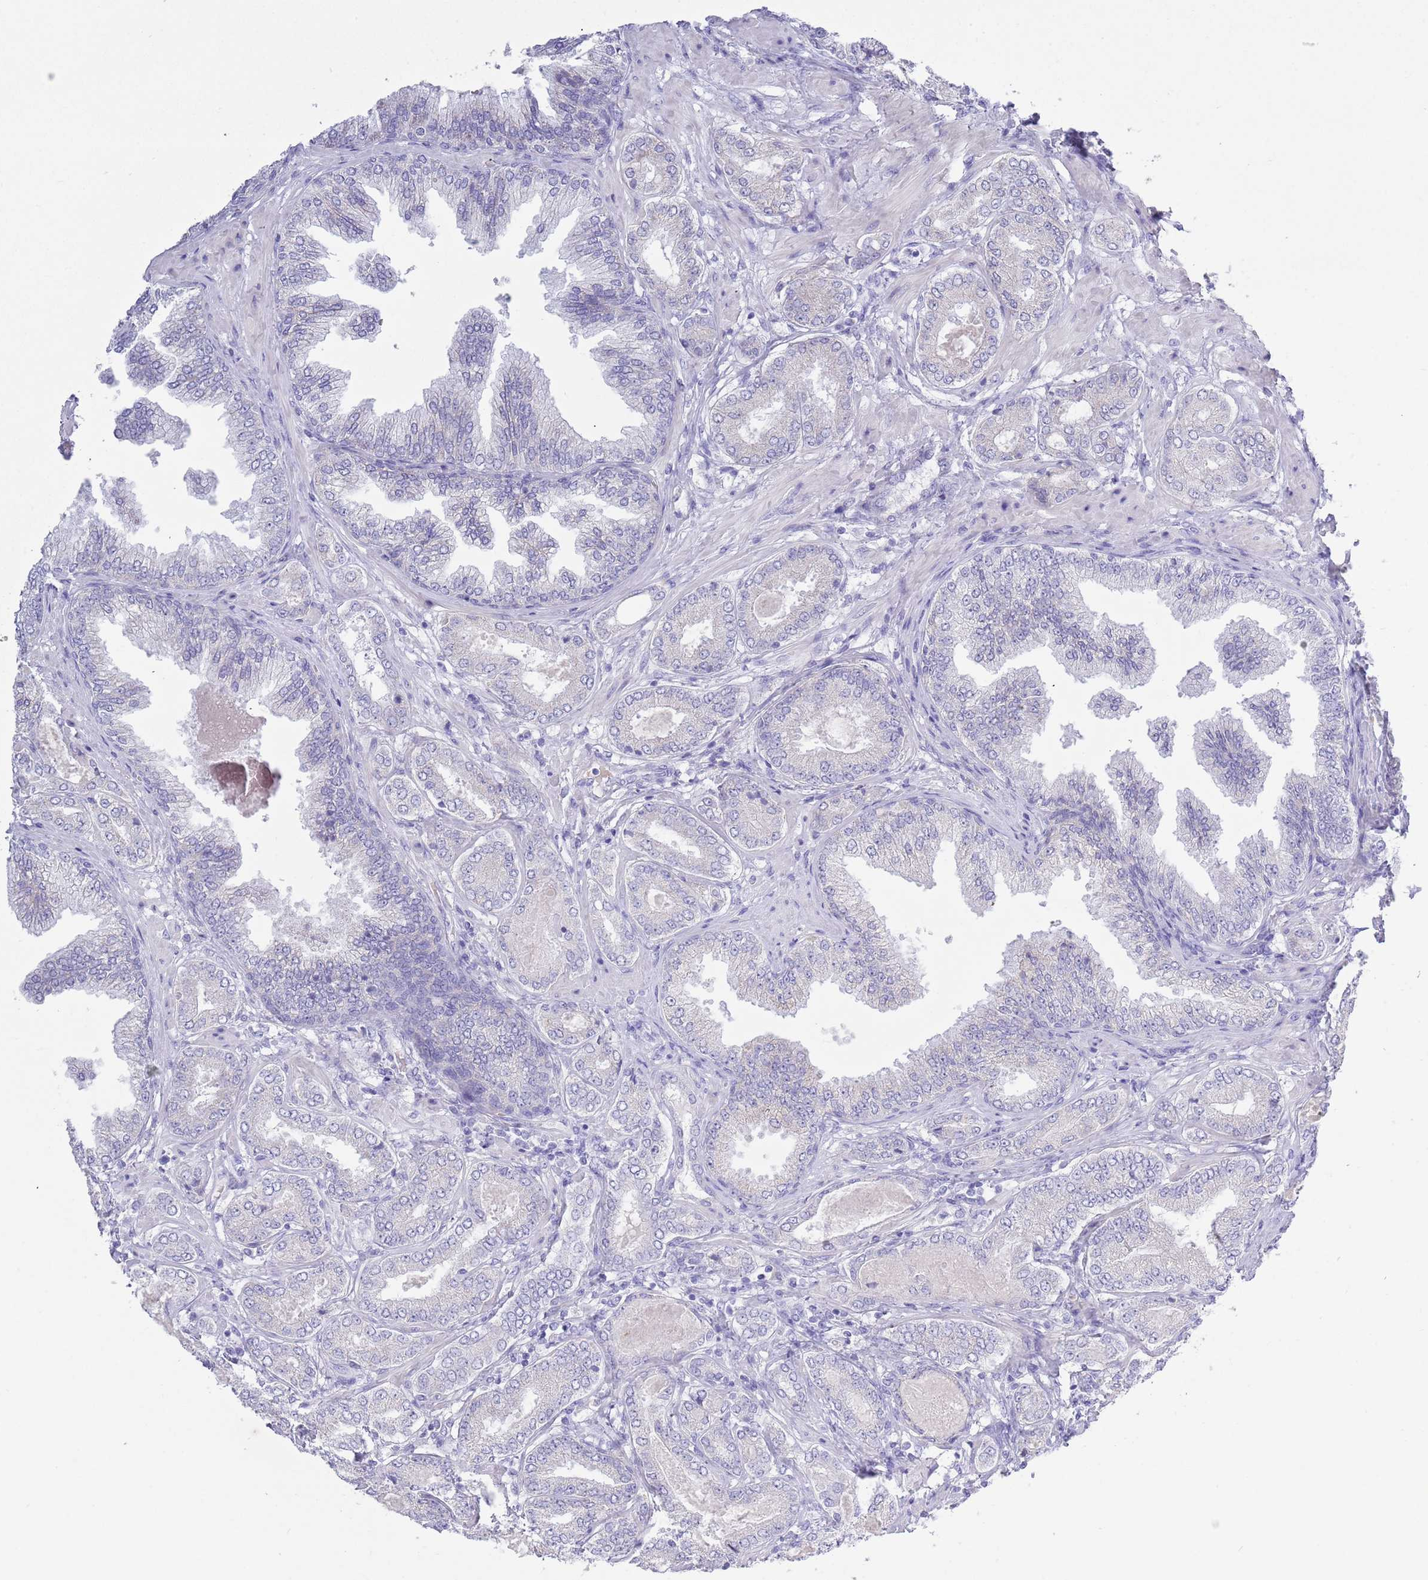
{"staining": {"intensity": "negative", "quantity": "none", "location": "none"}, "tissue": "prostate cancer", "cell_type": "Tumor cells", "image_type": "cancer", "snomed": [{"axis": "morphology", "description": "Adenocarcinoma, Low grade"}, {"axis": "topography", "description": "Prostate"}], "caption": "Tumor cells show no significant protein staining in prostate cancer (adenocarcinoma (low-grade)).", "gene": "ACR", "patient": {"sex": "male", "age": 63}}